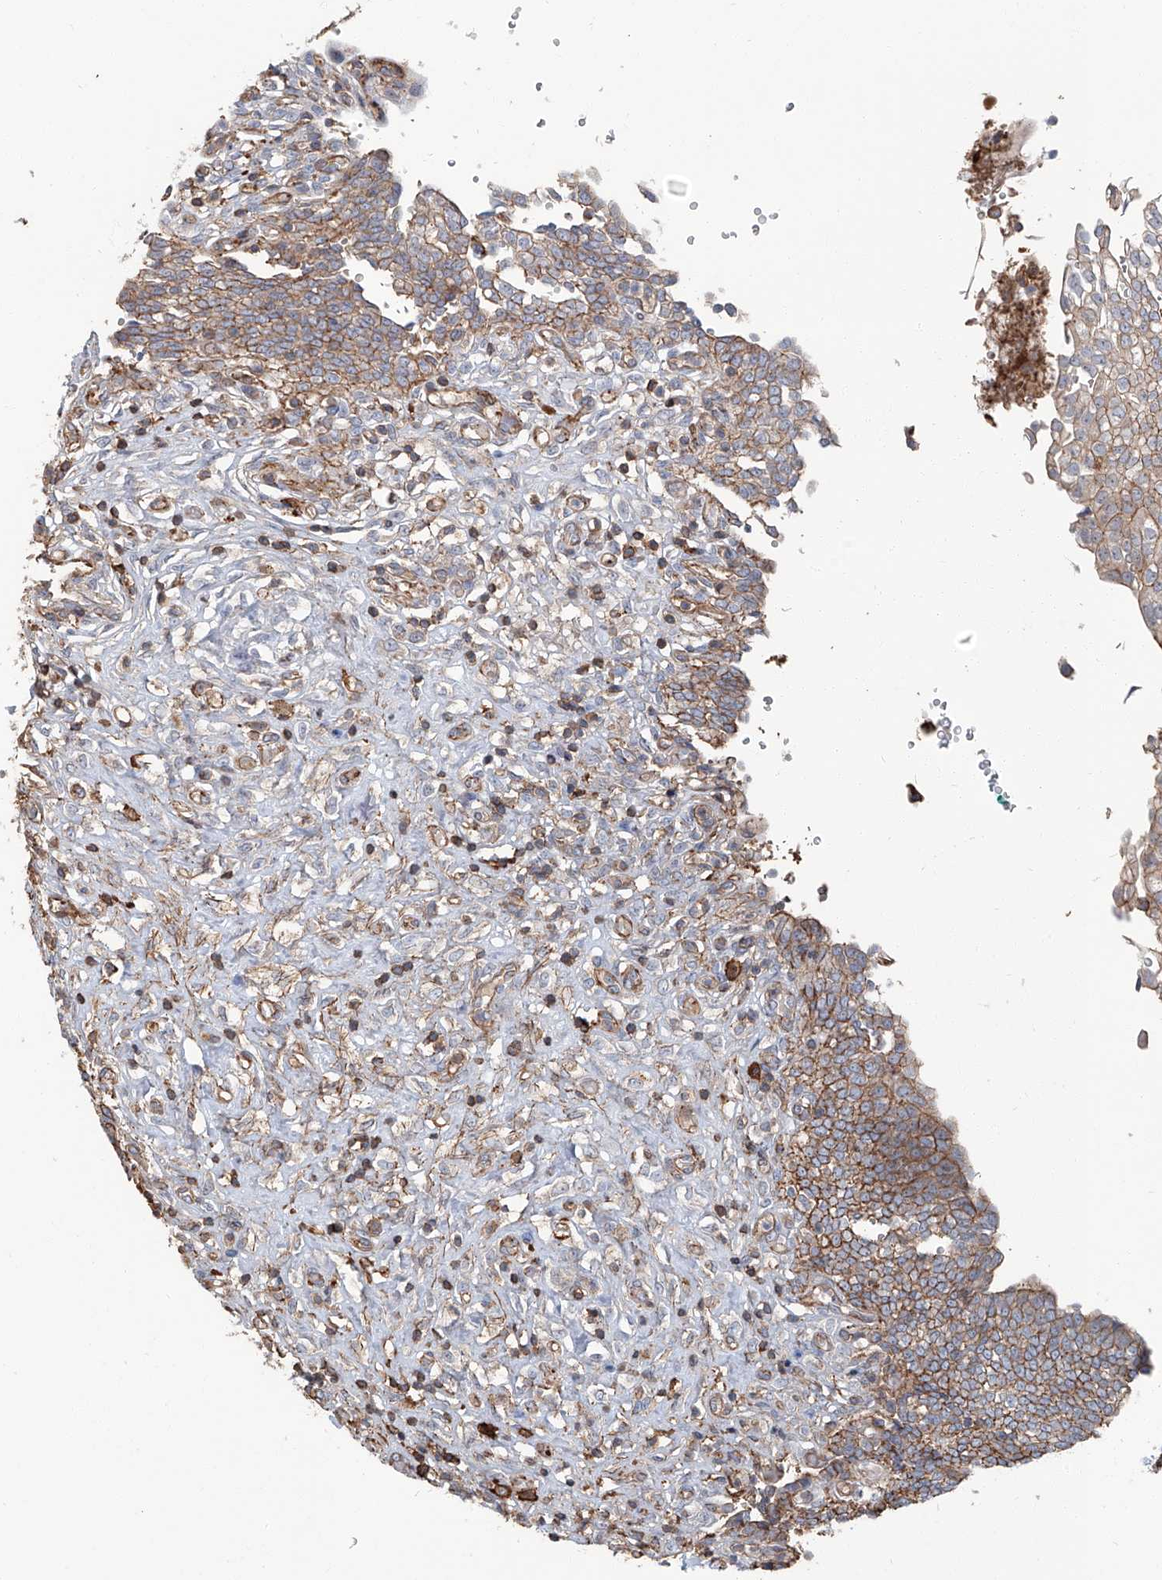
{"staining": {"intensity": "moderate", "quantity": ">75%", "location": "cytoplasmic/membranous"}, "tissue": "urinary bladder", "cell_type": "Urothelial cells", "image_type": "normal", "snomed": [{"axis": "morphology", "description": "Urothelial carcinoma, High grade"}, {"axis": "topography", "description": "Urinary bladder"}], "caption": "Immunohistochemical staining of unremarkable human urinary bladder displays >75% levels of moderate cytoplasmic/membranous protein positivity in approximately >75% of urothelial cells.", "gene": "PIEZO2", "patient": {"sex": "male", "age": 46}}